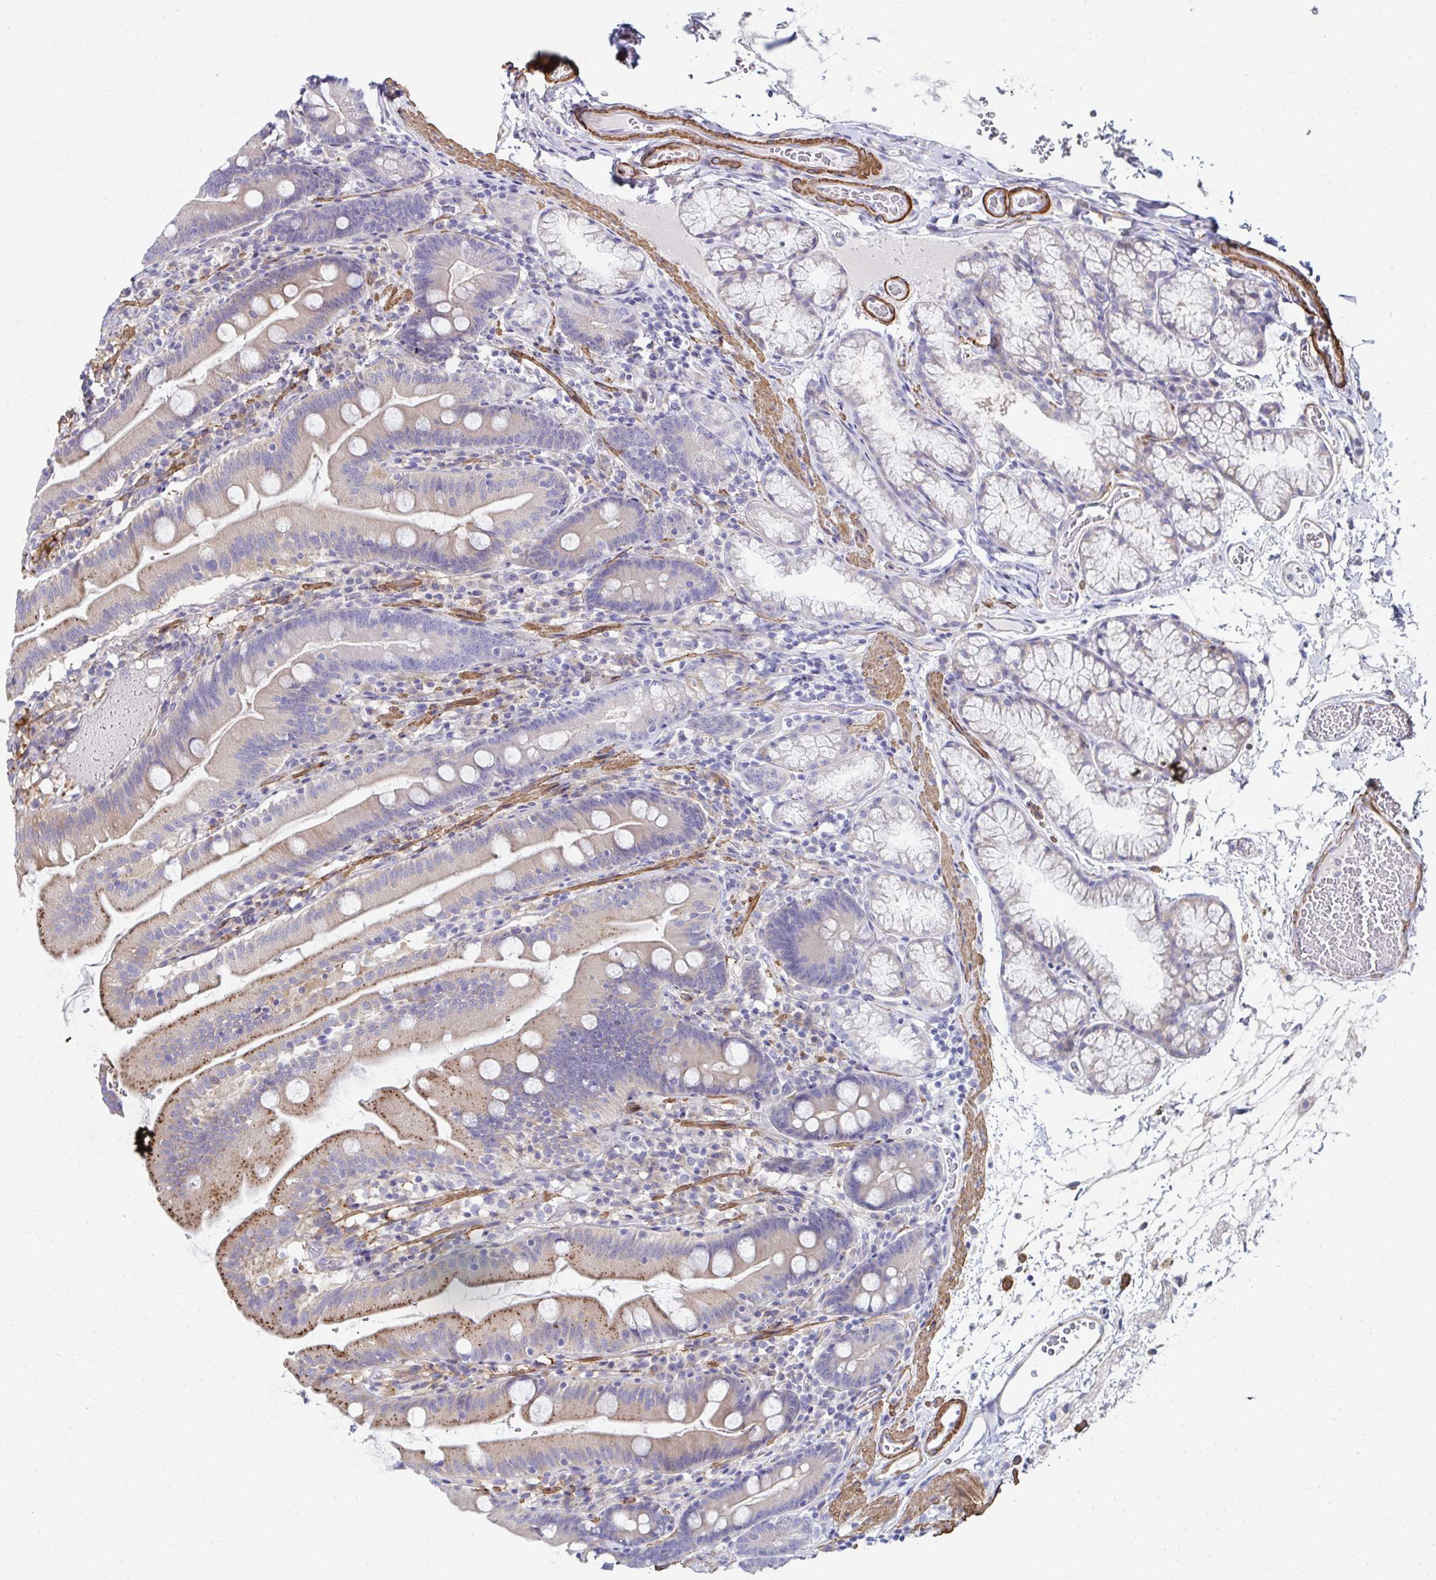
{"staining": {"intensity": "moderate", "quantity": "25%-75%", "location": "cytoplasmic/membranous"}, "tissue": "duodenum", "cell_type": "Glandular cells", "image_type": "normal", "snomed": [{"axis": "morphology", "description": "Normal tissue, NOS"}, {"axis": "topography", "description": "Duodenum"}], "caption": "The image exhibits staining of unremarkable duodenum, revealing moderate cytoplasmic/membranous protein staining (brown color) within glandular cells.", "gene": "FBXL13", "patient": {"sex": "female", "age": 67}}